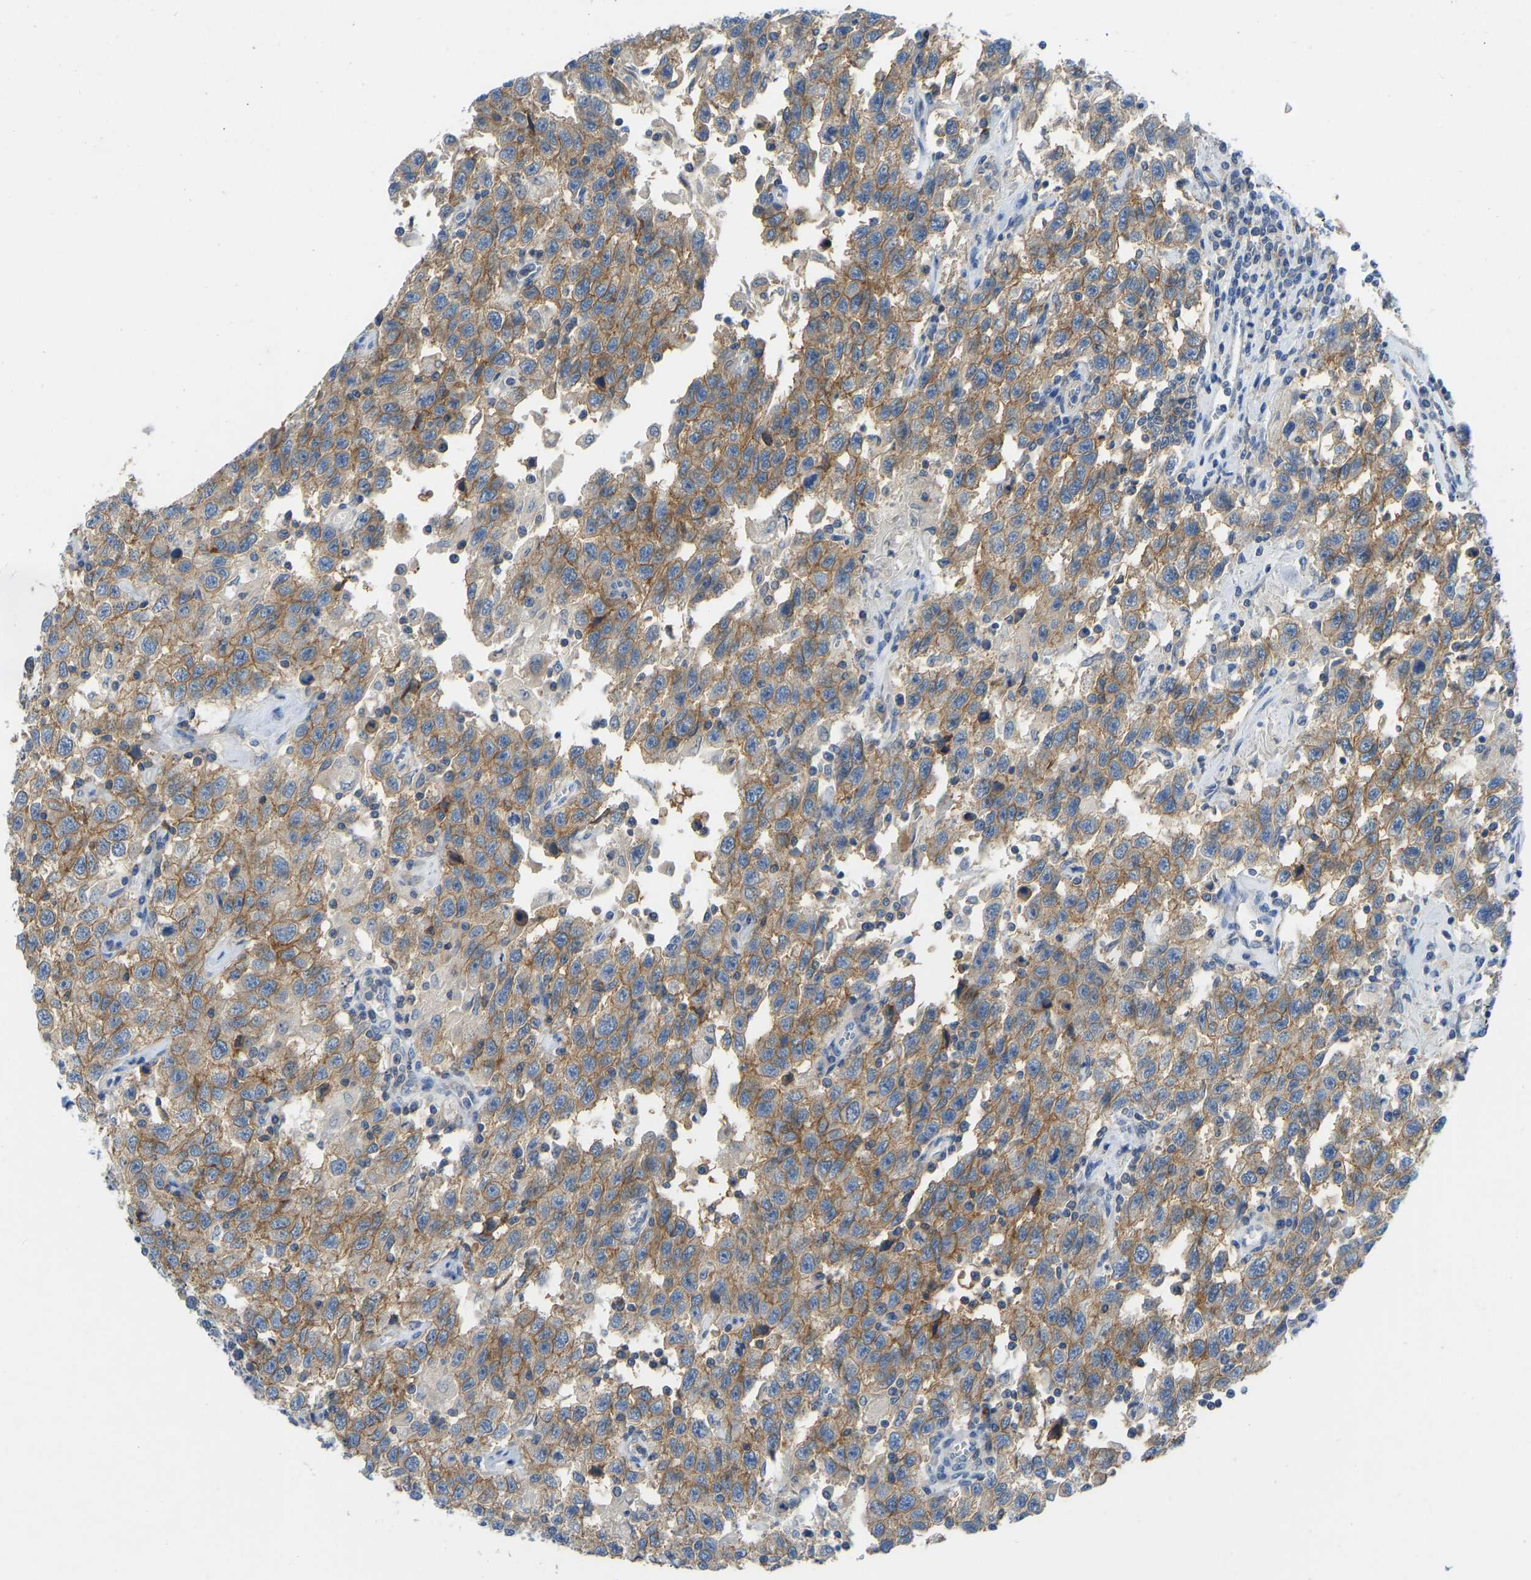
{"staining": {"intensity": "moderate", "quantity": ">75%", "location": "cytoplasmic/membranous"}, "tissue": "testis cancer", "cell_type": "Tumor cells", "image_type": "cancer", "snomed": [{"axis": "morphology", "description": "Seminoma, NOS"}, {"axis": "topography", "description": "Testis"}], "caption": "Tumor cells reveal medium levels of moderate cytoplasmic/membranous expression in approximately >75% of cells in human testis seminoma. (DAB (3,3'-diaminobenzidine) IHC with brightfield microscopy, high magnification).", "gene": "NDRG3", "patient": {"sex": "male", "age": 41}}